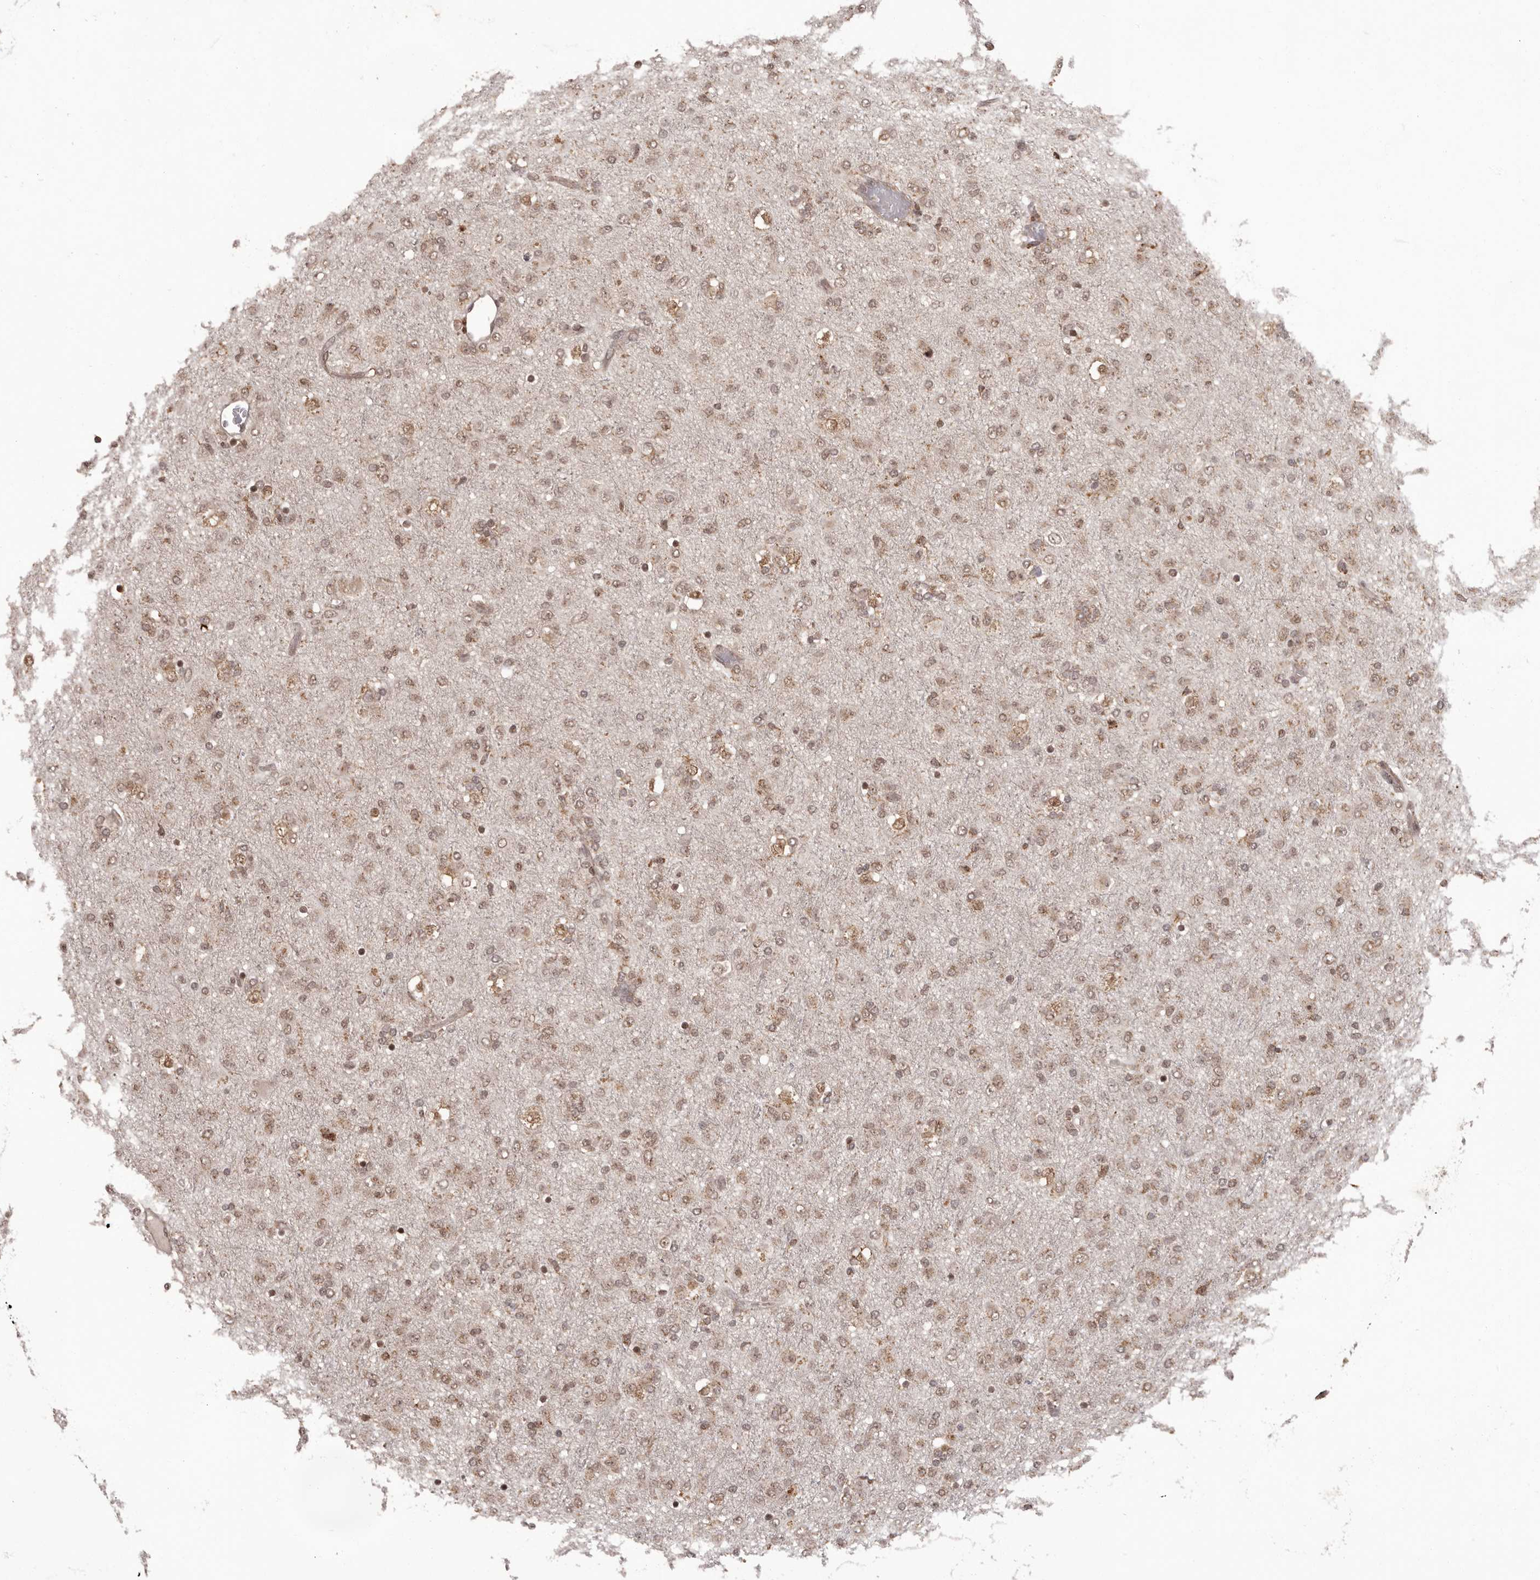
{"staining": {"intensity": "moderate", "quantity": ">75%", "location": "nuclear"}, "tissue": "glioma", "cell_type": "Tumor cells", "image_type": "cancer", "snomed": [{"axis": "morphology", "description": "Glioma, malignant, Low grade"}, {"axis": "topography", "description": "Brain"}], "caption": "Immunohistochemistry (IHC) staining of malignant low-grade glioma, which shows medium levels of moderate nuclear positivity in approximately >75% of tumor cells indicating moderate nuclear protein expression. The staining was performed using DAB (brown) for protein detection and nuclei were counterstained in hematoxylin (blue).", "gene": "IL32", "patient": {"sex": "male", "age": 65}}